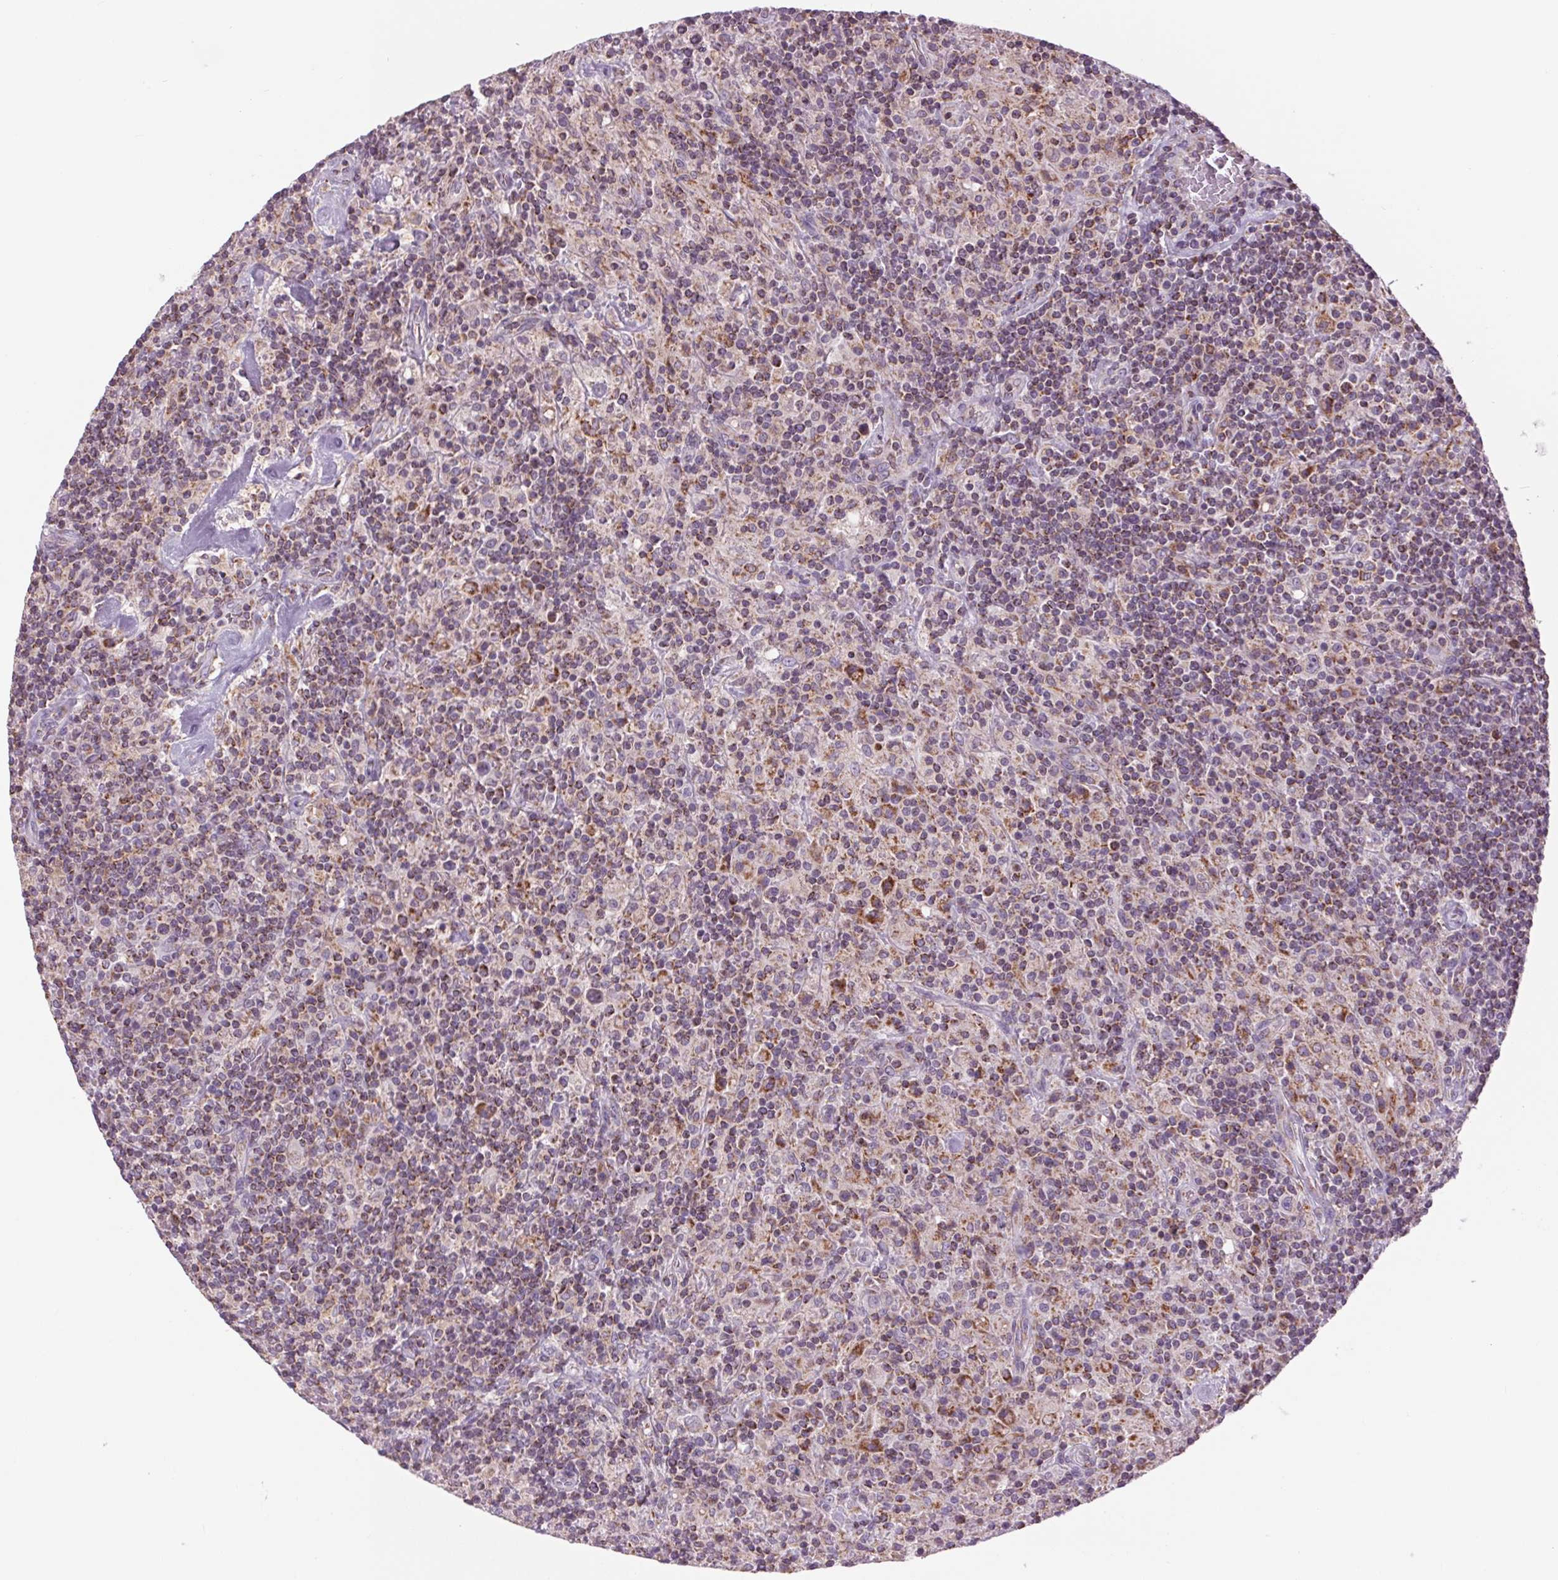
{"staining": {"intensity": "negative", "quantity": "none", "location": "none"}, "tissue": "lymphoma", "cell_type": "Tumor cells", "image_type": "cancer", "snomed": [{"axis": "morphology", "description": "Hodgkin's disease, NOS"}, {"axis": "topography", "description": "Lymph node"}], "caption": "Image shows no significant protein staining in tumor cells of Hodgkin's disease.", "gene": "COX6A1", "patient": {"sex": "male", "age": 70}}